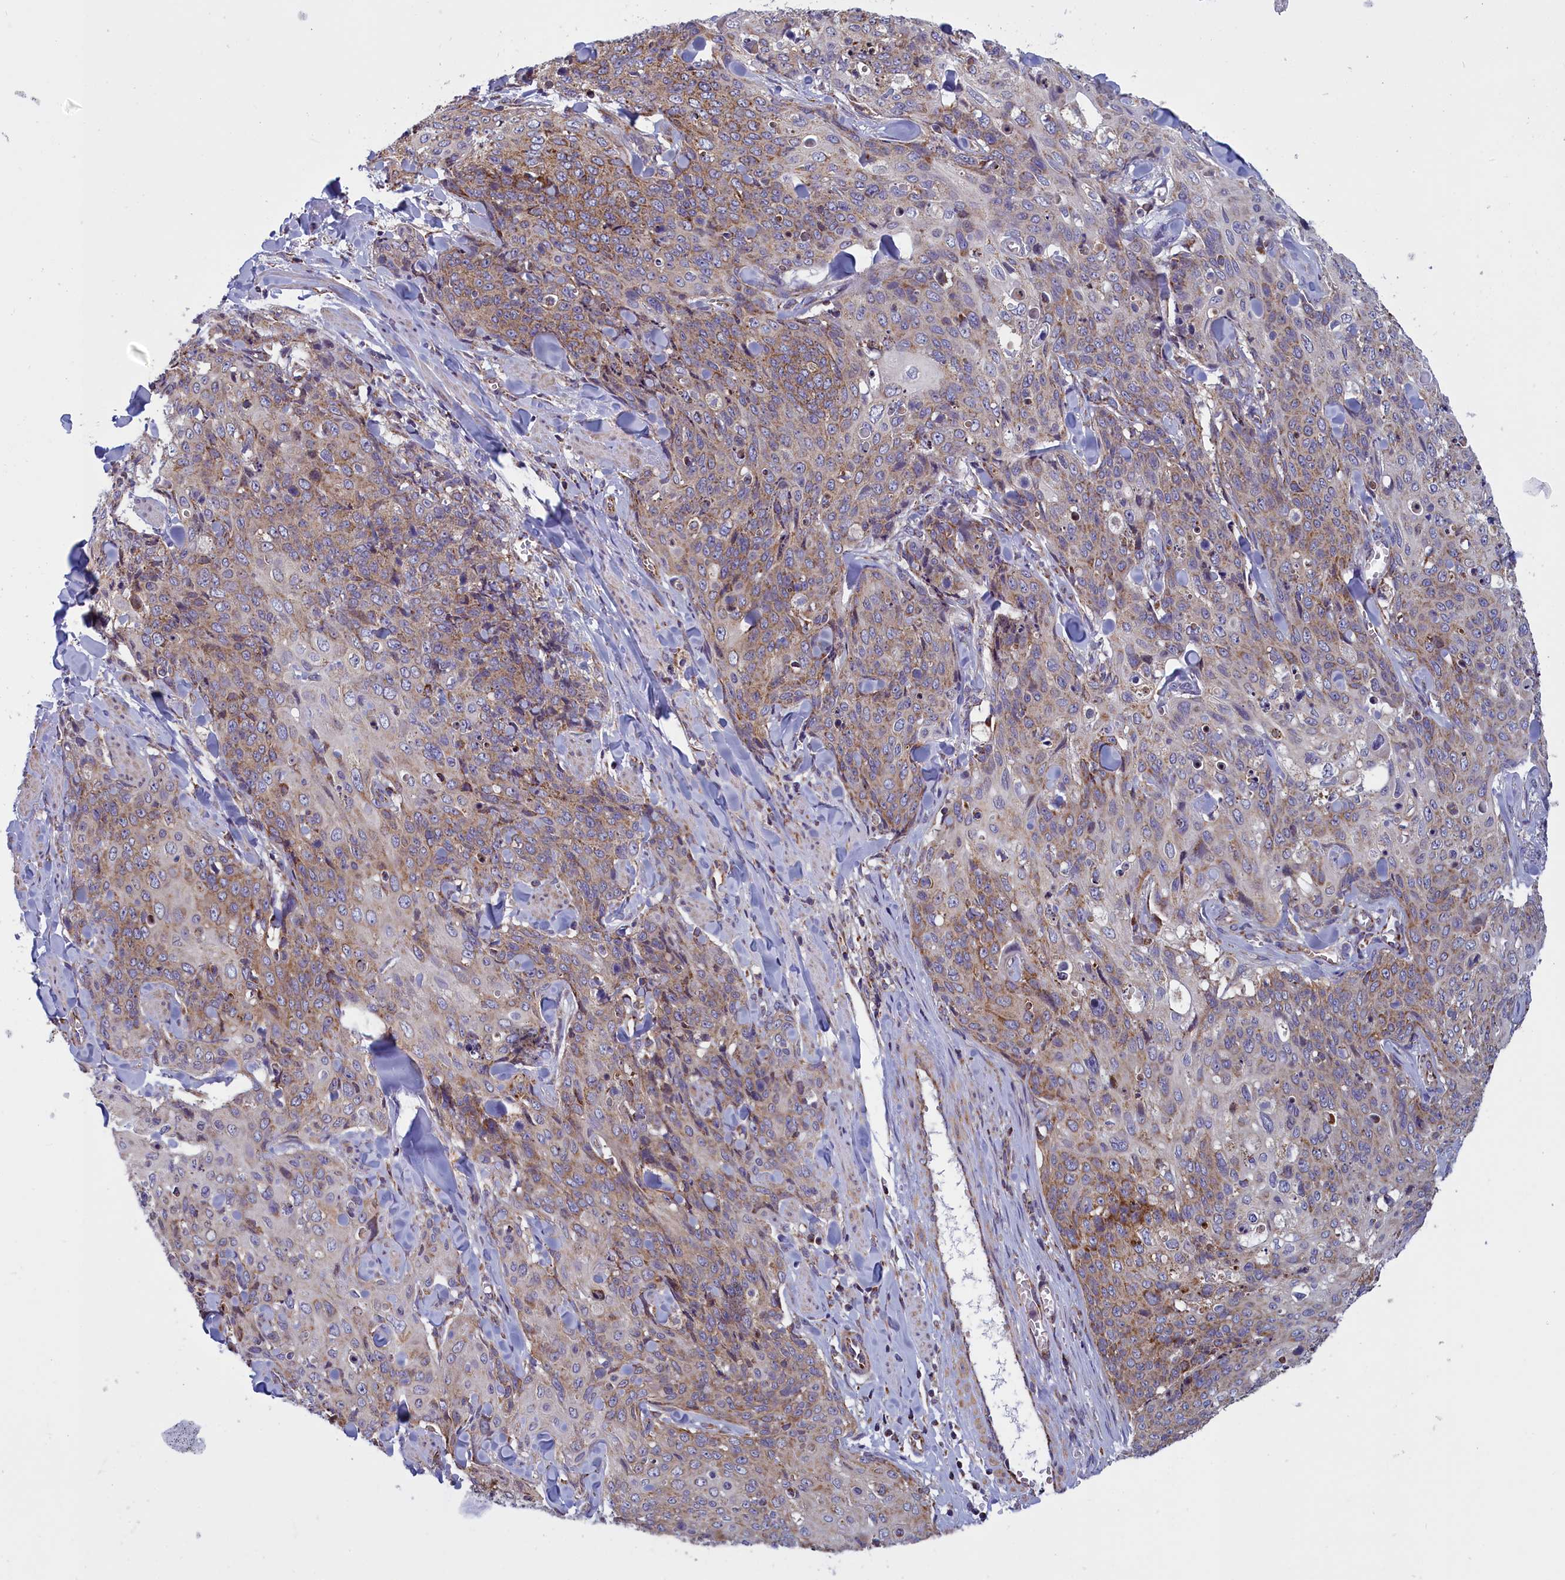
{"staining": {"intensity": "moderate", "quantity": "25%-75%", "location": "cytoplasmic/membranous"}, "tissue": "skin cancer", "cell_type": "Tumor cells", "image_type": "cancer", "snomed": [{"axis": "morphology", "description": "Squamous cell carcinoma, NOS"}, {"axis": "topography", "description": "Skin"}, {"axis": "topography", "description": "Vulva"}], "caption": "Brown immunohistochemical staining in skin squamous cell carcinoma reveals moderate cytoplasmic/membranous positivity in about 25%-75% of tumor cells.", "gene": "IFT122", "patient": {"sex": "female", "age": 85}}